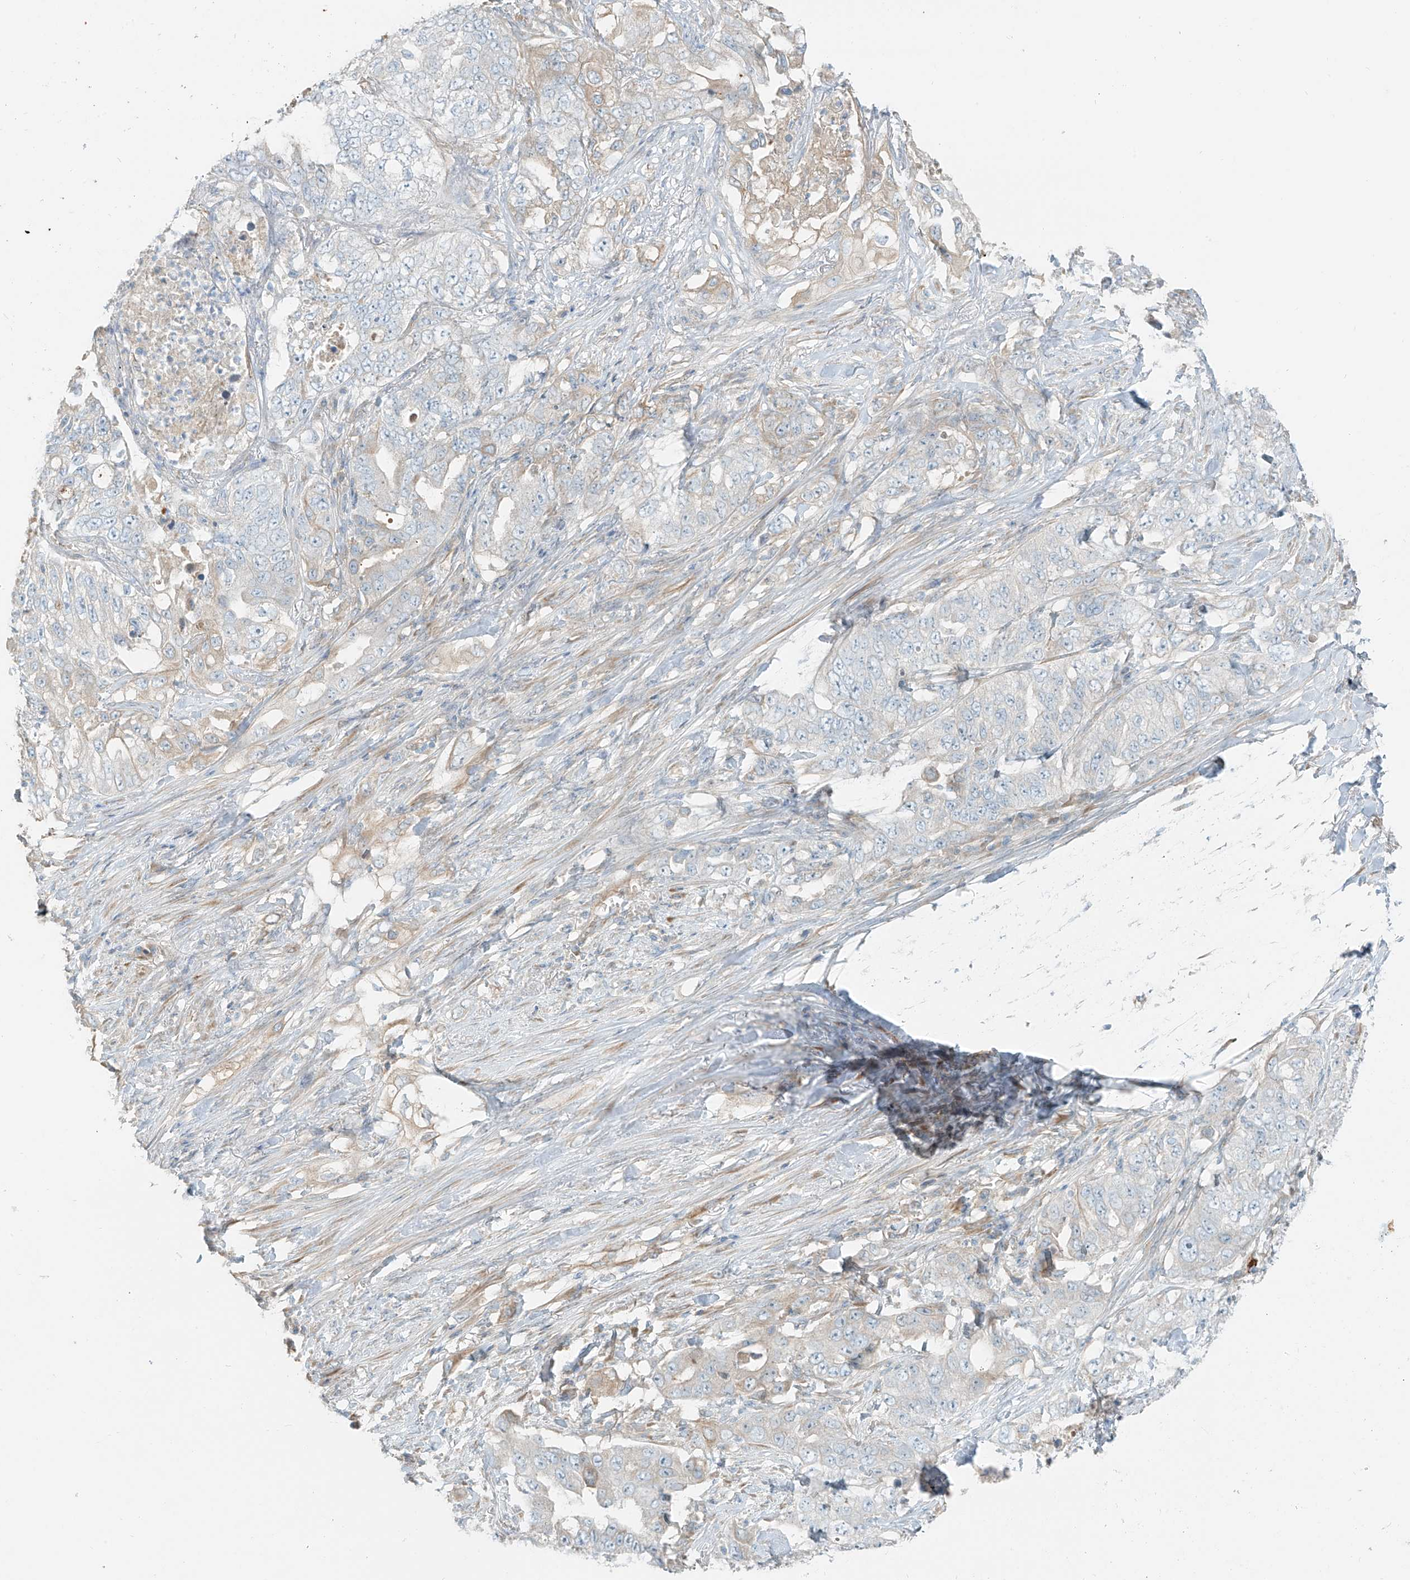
{"staining": {"intensity": "weak", "quantity": "<25%", "location": "cytoplasmic/membranous"}, "tissue": "lung cancer", "cell_type": "Tumor cells", "image_type": "cancer", "snomed": [{"axis": "morphology", "description": "Adenocarcinoma, NOS"}, {"axis": "topography", "description": "Lung"}], "caption": "Tumor cells show no significant positivity in lung cancer (adenocarcinoma).", "gene": "FSTL1", "patient": {"sex": "female", "age": 51}}